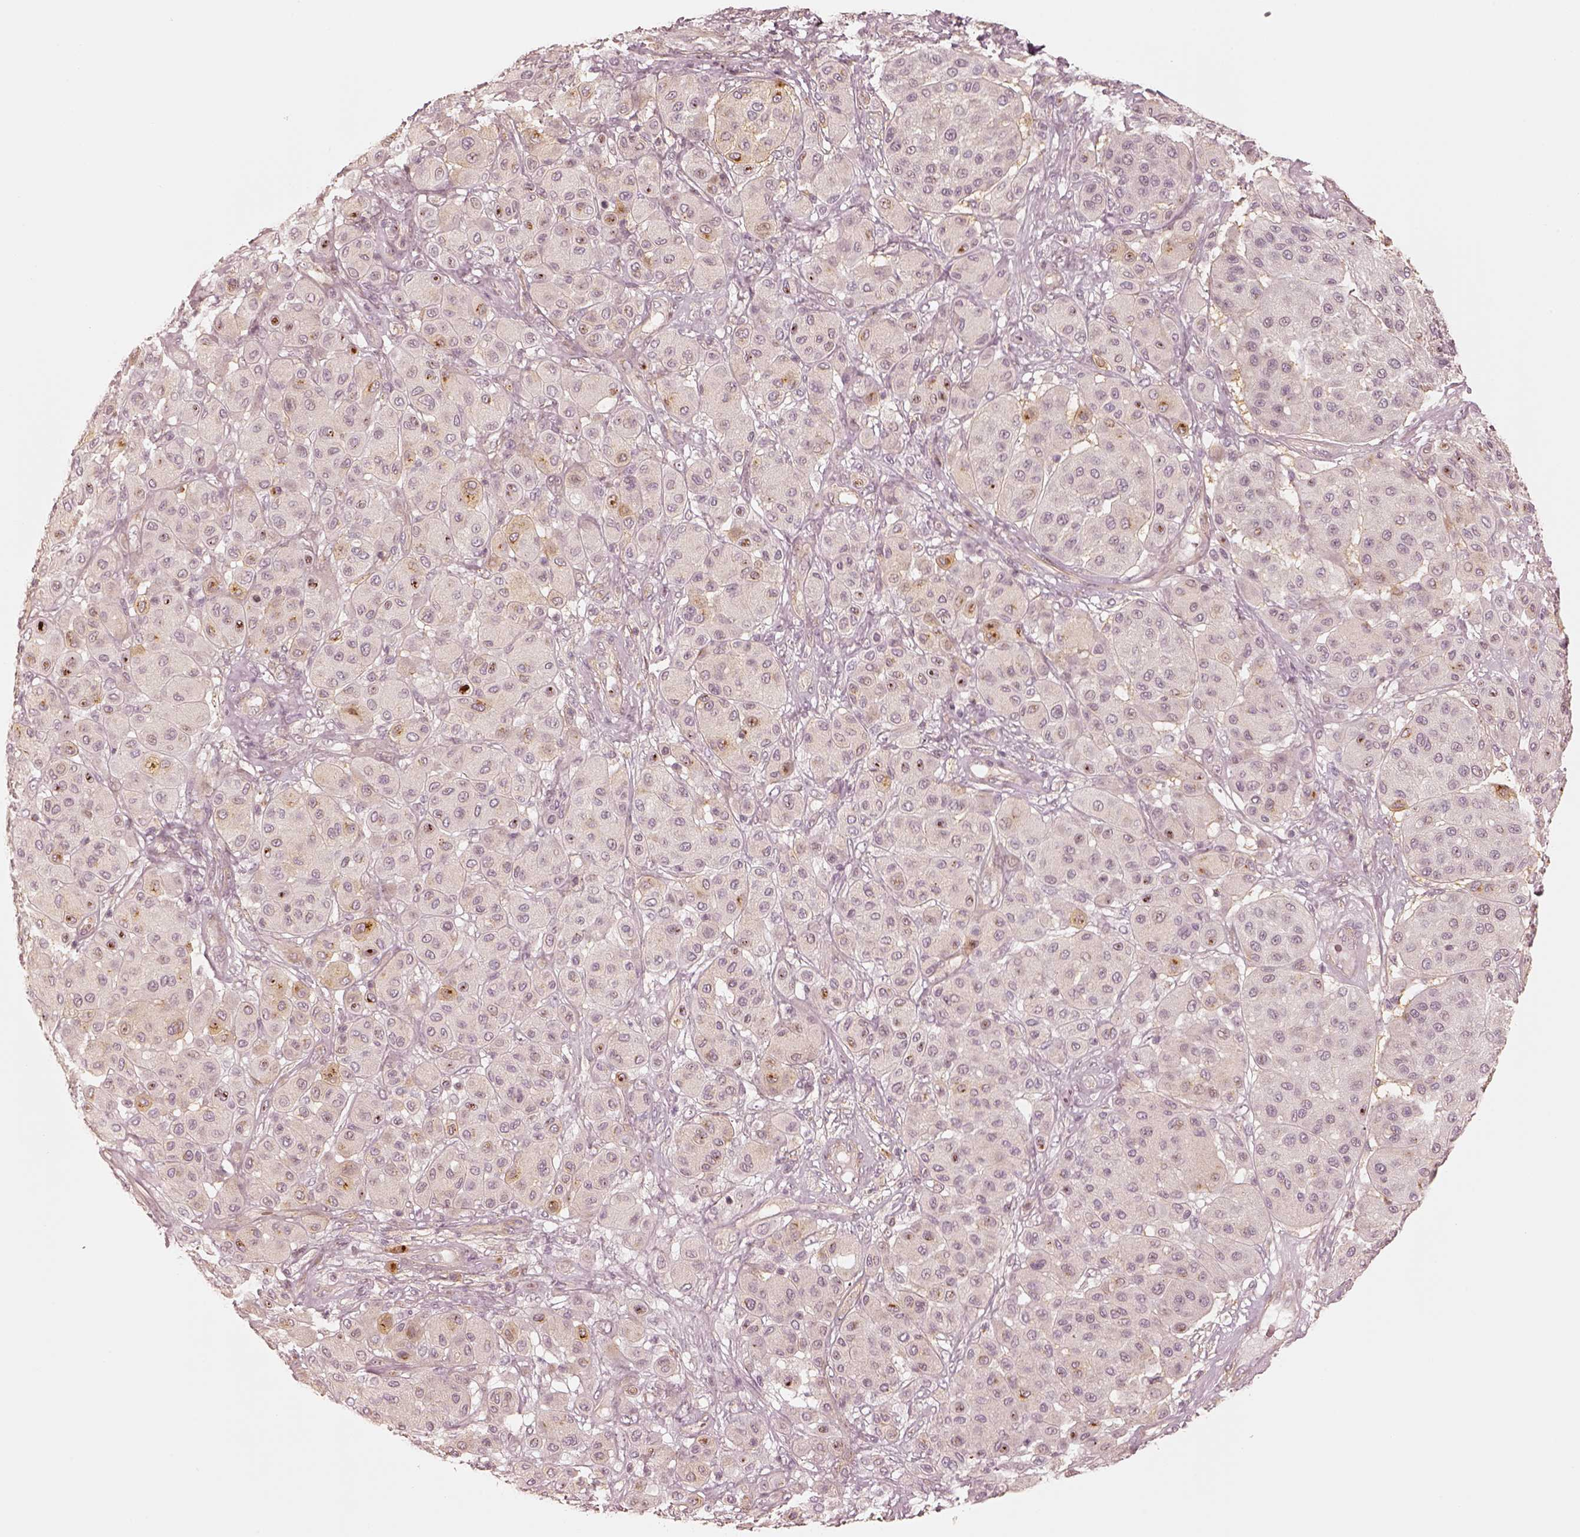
{"staining": {"intensity": "moderate", "quantity": "<25%", "location": "cytoplasmic/membranous,nuclear"}, "tissue": "melanoma", "cell_type": "Tumor cells", "image_type": "cancer", "snomed": [{"axis": "morphology", "description": "Malignant melanoma, Metastatic site"}, {"axis": "topography", "description": "Smooth muscle"}], "caption": "An image of melanoma stained for a protein shows moderate cytoplasmic/membranous and nuclear brown staining in tumor cells.", "gene": "GORASP2", "patient": {"sex": "male", "age": 41}}